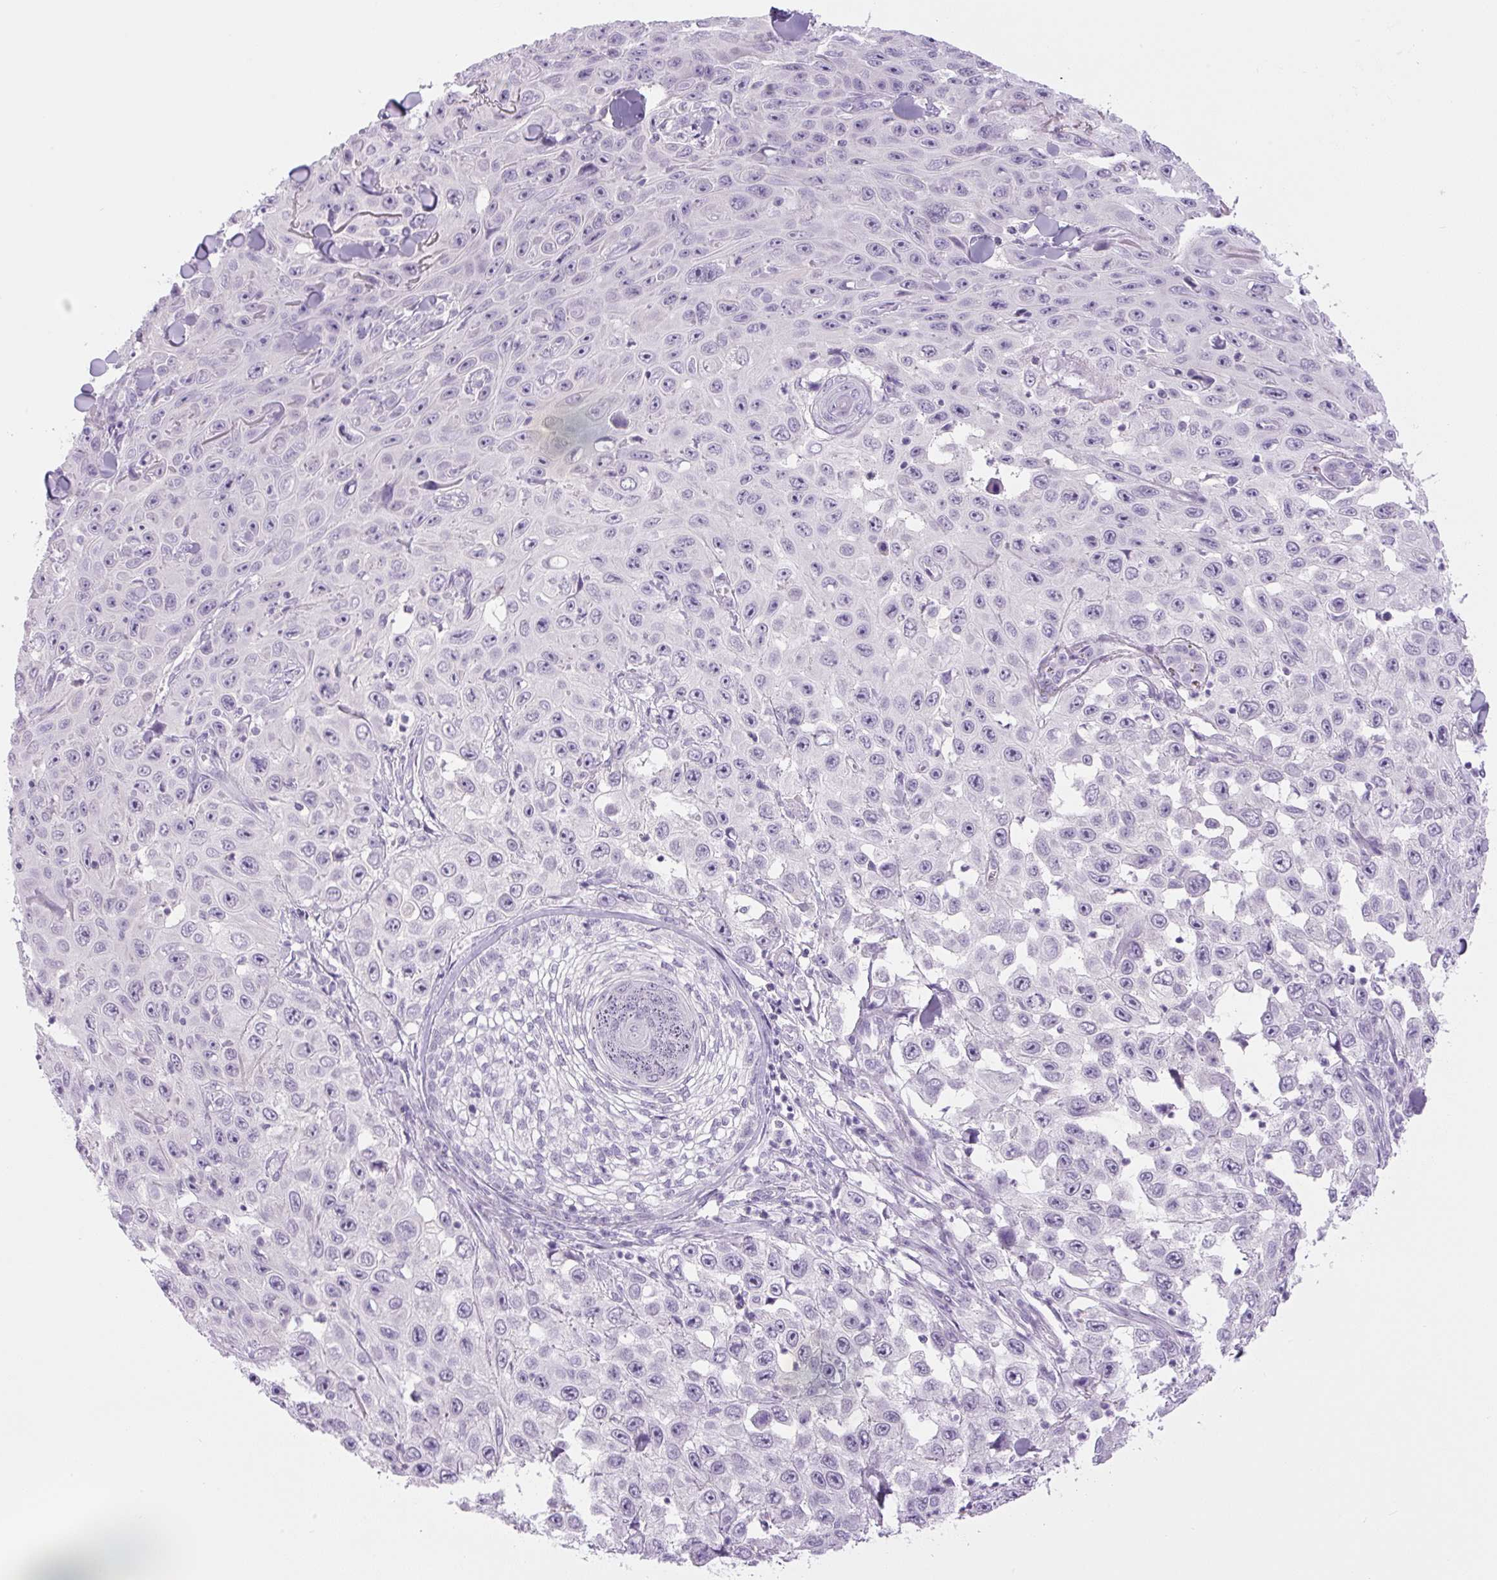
{"staining": {"intensity": "negative", "quantity": "none", "location": "none"}, "tissue": "skin cancer", "cell_type": "Tumor cells", "image_type": "cancer", "snomed": [{"axis": "morphology", "description": "Squamous cell carcinoma, NOS"}, {"axis": "topography", "description": "Skin"}], "caption": "Human skin cancer stained for a protein using IHC exhibits no expression in tumor cells.", "gene": "COL9A2", "patient": {"sex": "male", "age": 82}}